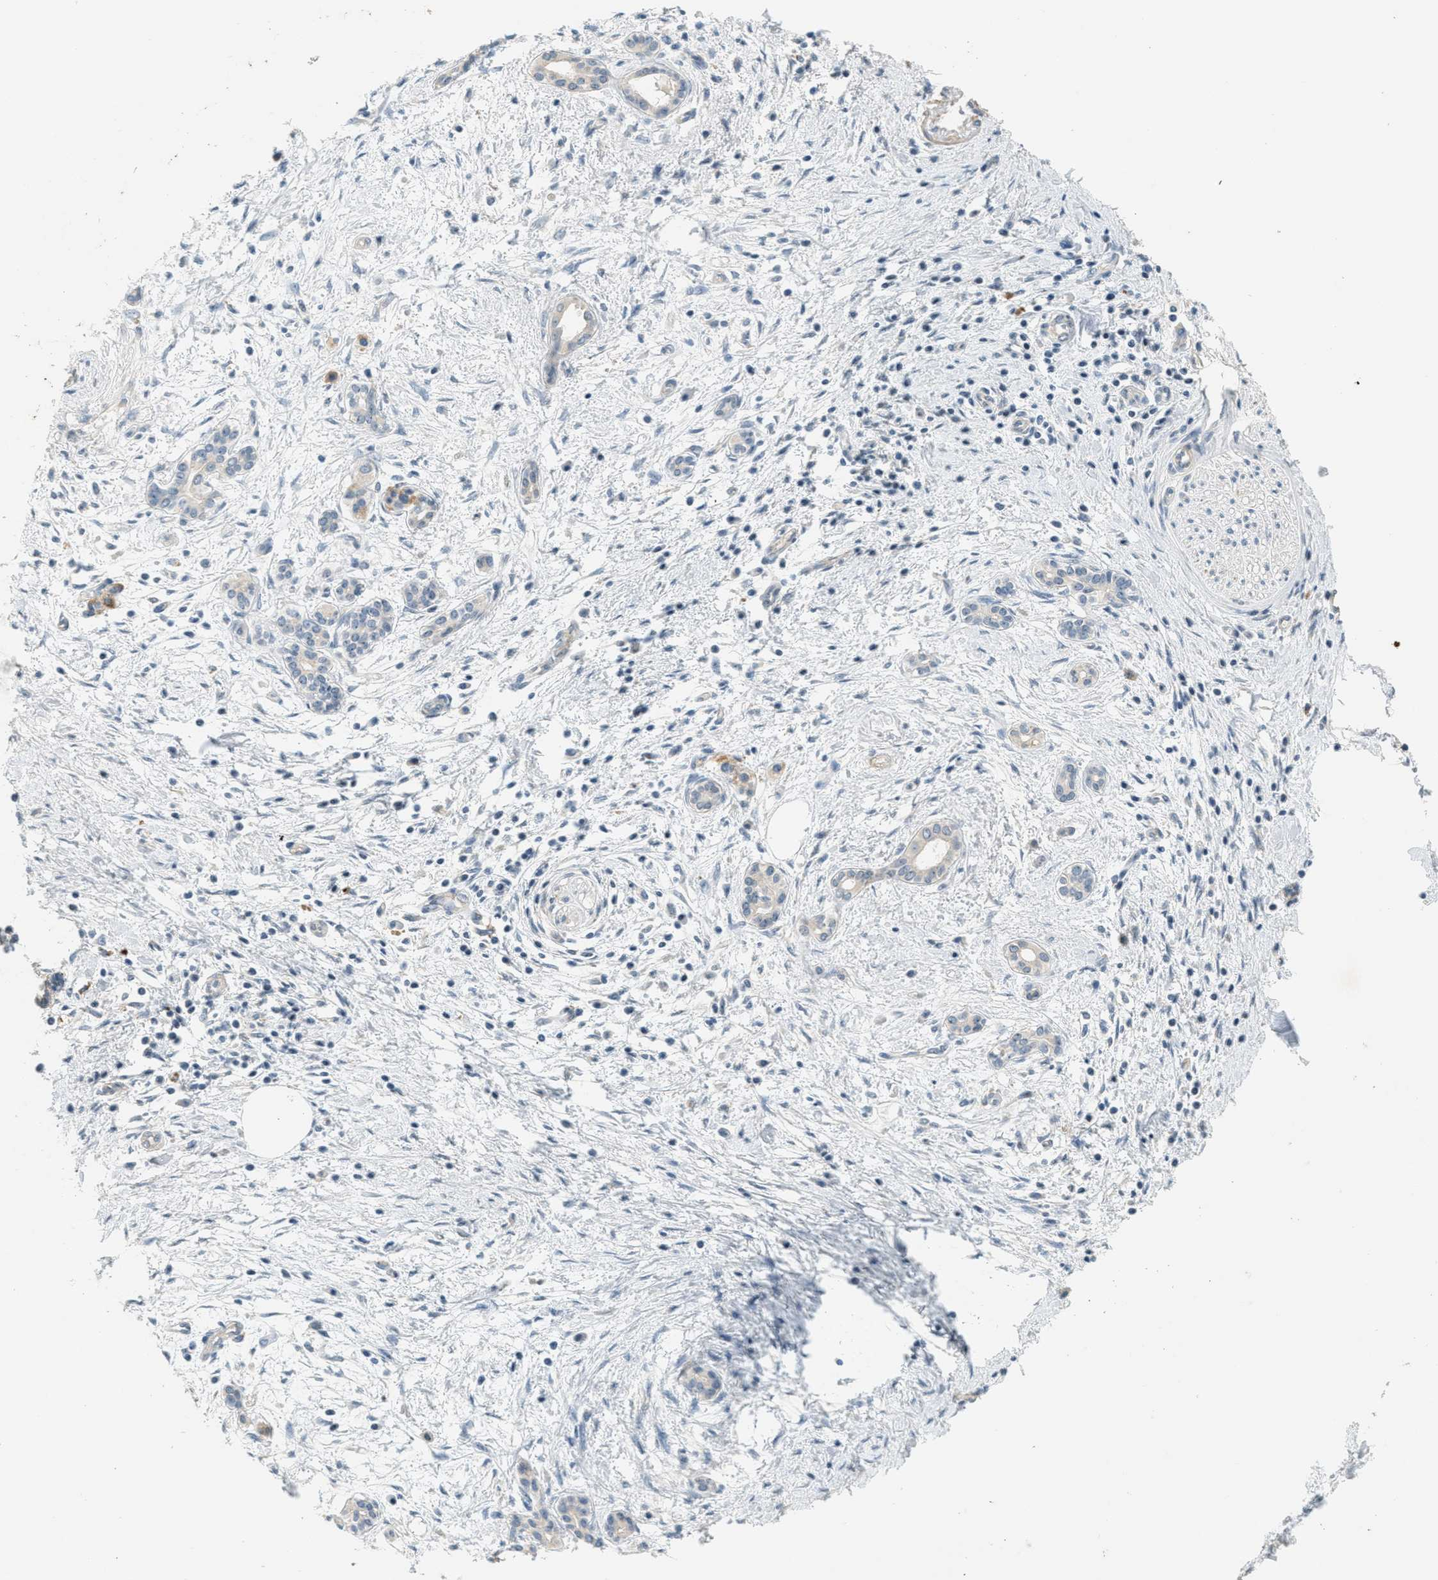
{"staining": {"intensity": "weak", "quantity": "<25%", "location": "cytoplasmic/membranous"}, "tissue": "pancreatic cancer", "cell_type": "Tumor cells", "image_type": "cancer", "snomed": [{"axis": "morphology", "description": "Adenocarcinoma, NOS"}, {"axis": "topography", "description": "Pancreas"}], "caption": "This is a image of IHC staining of pancreatic adenocarcinoma, which shows no staining in tumor cells. Nuclei are stained in blue.", "gene": "DDX47", "patient": {"sex": "female", "age": 70}}